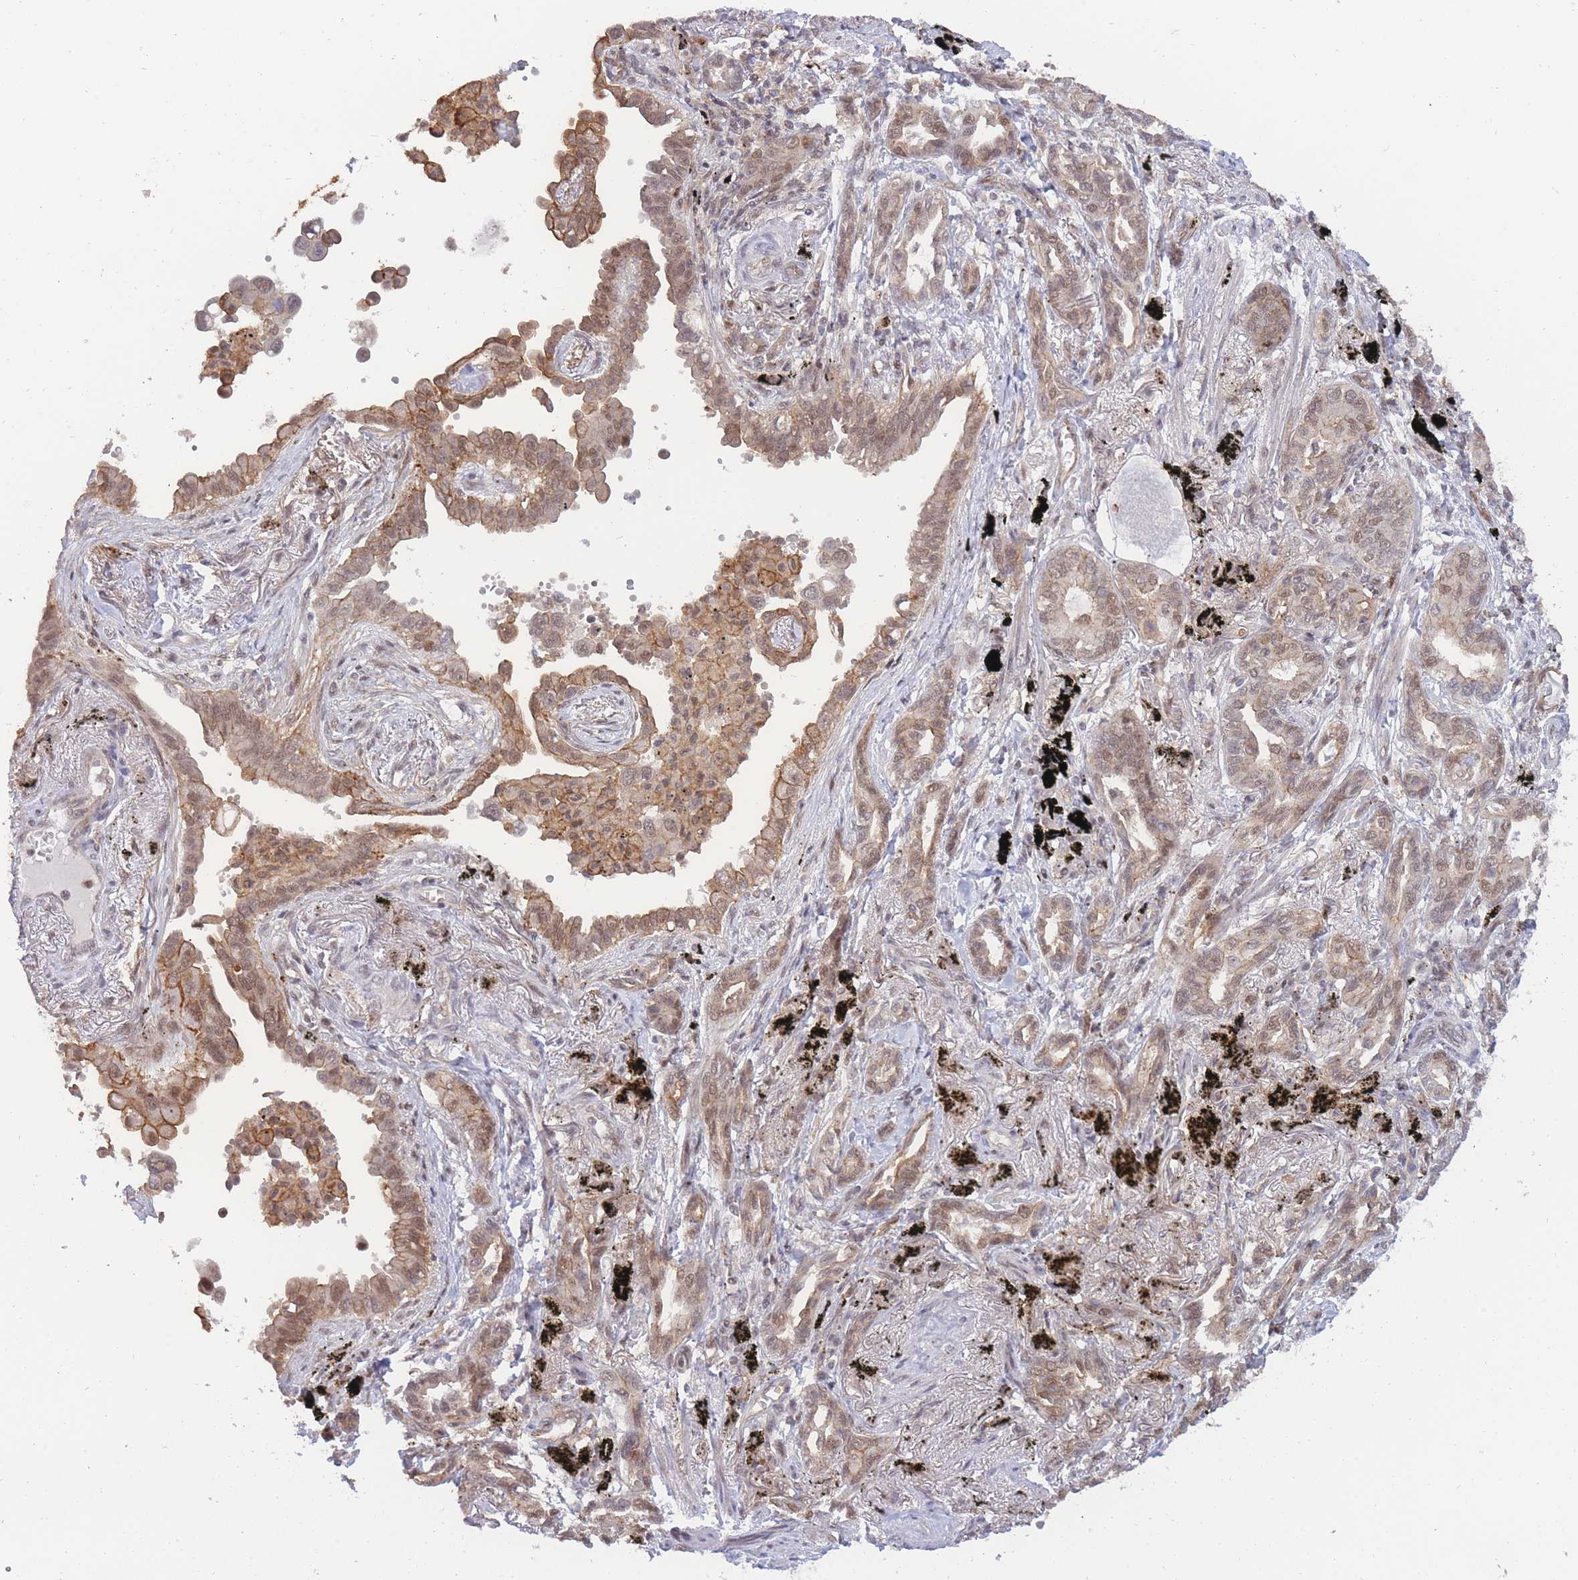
{"staining": {"intensity": "moderate", "quantity": ">75%", "location": "cytoplasmic/membranous,nuclear"}, "tissue": "lung cancer", "cell_type": "Tumor cells", "image_type": "cancer", "snomed": [{"axis": "morphology", "description": "Adenocarcinoma, NOS"}, {"axis": "topography", "description": "Lung"}], "caption": "Protein expression analysis of human lung cancer (adenocarcinoma) reveals moderate cytoplasmic/membranous and nuclear staining in about >75% of tumor cells.", "gene": "BOD1L1", "patient": {"sex": "male", "age": 67}}